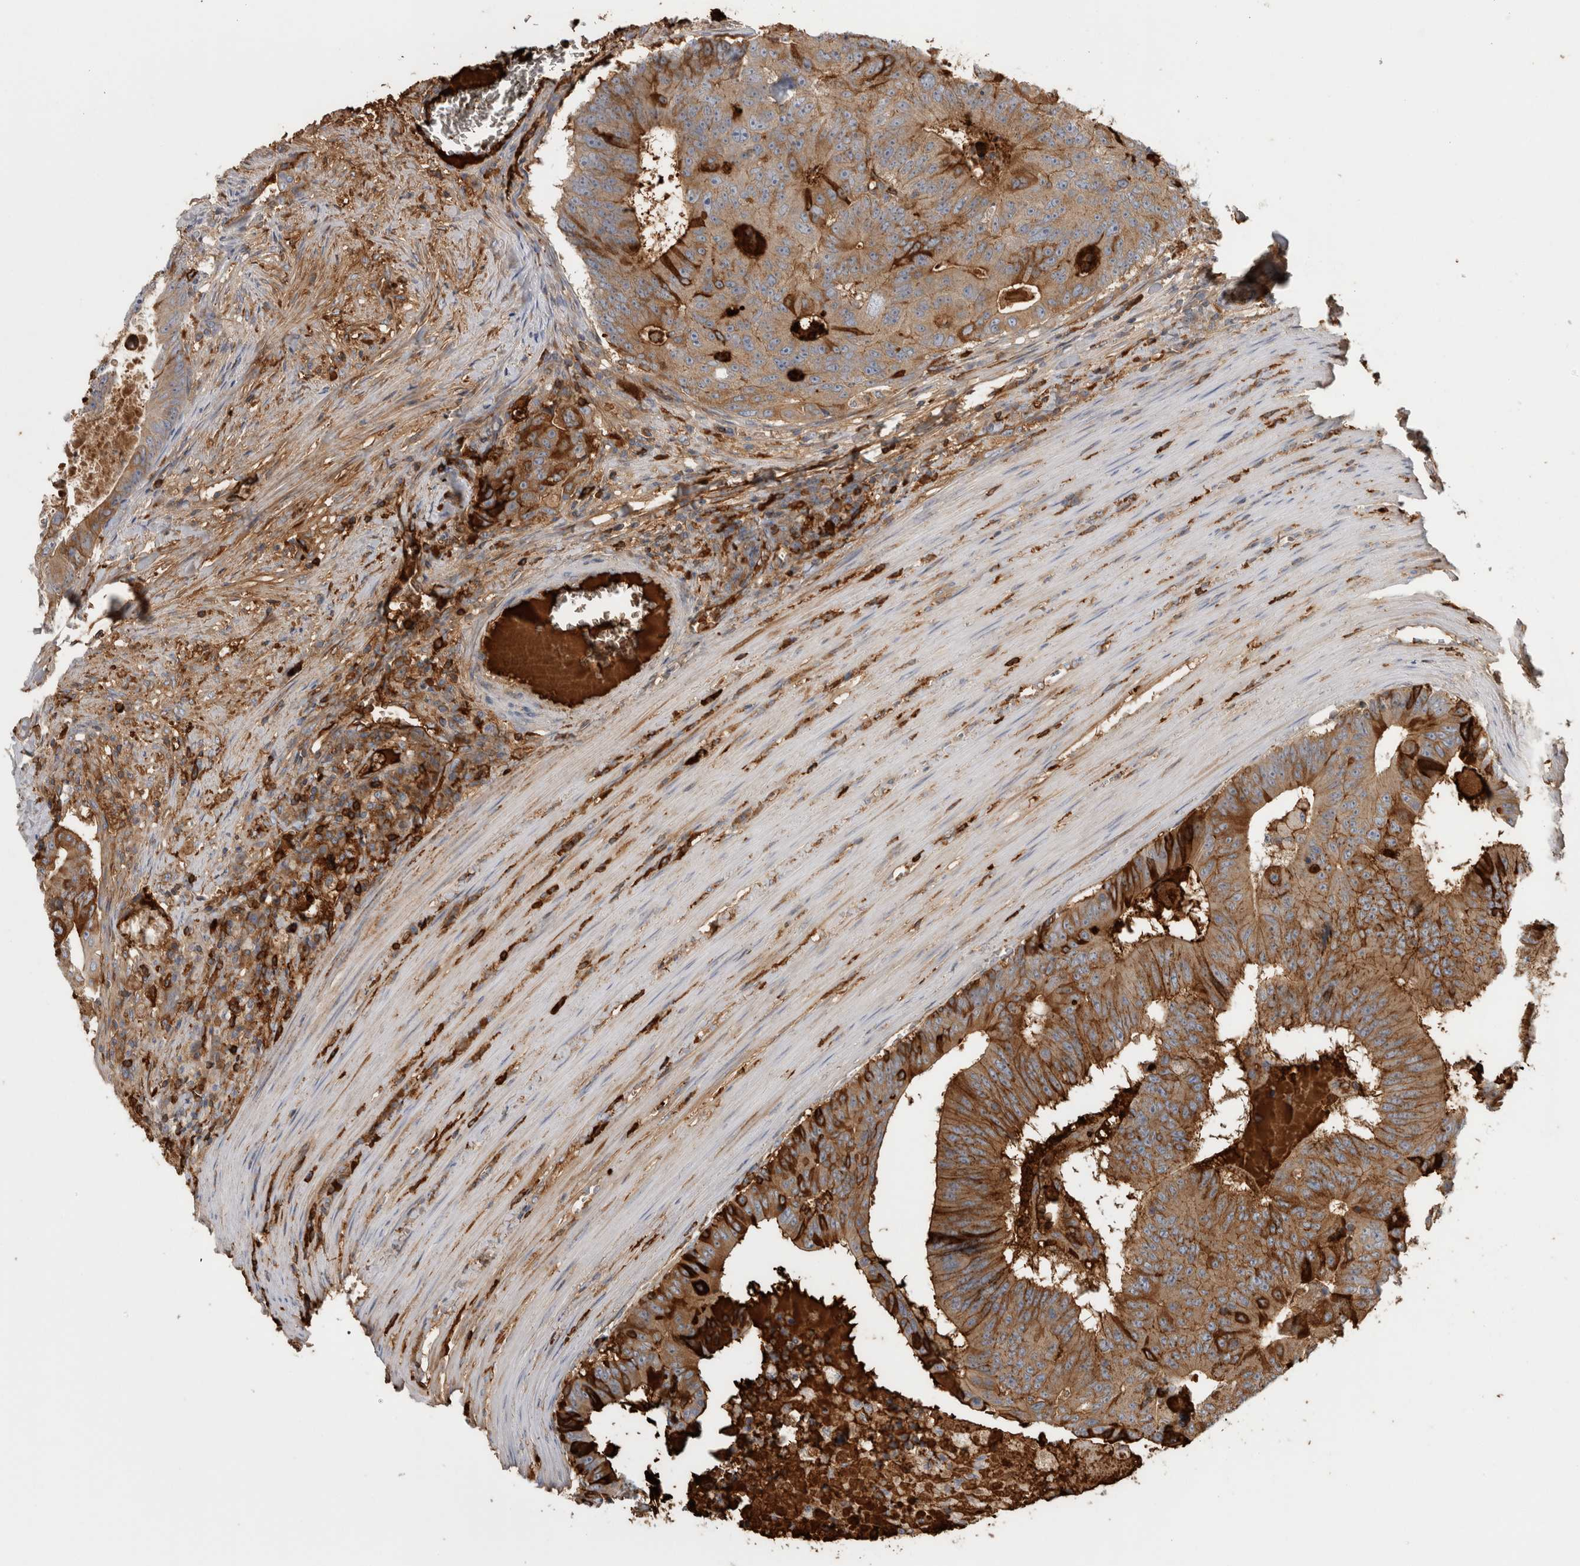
{"staining": {"intensity": "moderate", "quantity": ">75%", "location": "cytoplasmic/membranous"}, "tissue": "colorectal cancer", "cell_type": "Tumor cells", "image_type": "cancer", "snomed": [{"axis": "morphology", "description": "Adenocarcinoma, NOS"}, {"axis": "topography", "description": "Colon"}], "caption": "High-magnification brightfield microscopy of colorectal cancer (adenocarcinoma) stained with DAB (brown) and counterstained with hematoxylin (blue). tumor cells exhibit moderate cytoplasmic/membranous staining is present in about>75% of cells.", "gene": "TBCE", "patient": {"sex": "male", "age": 87}}